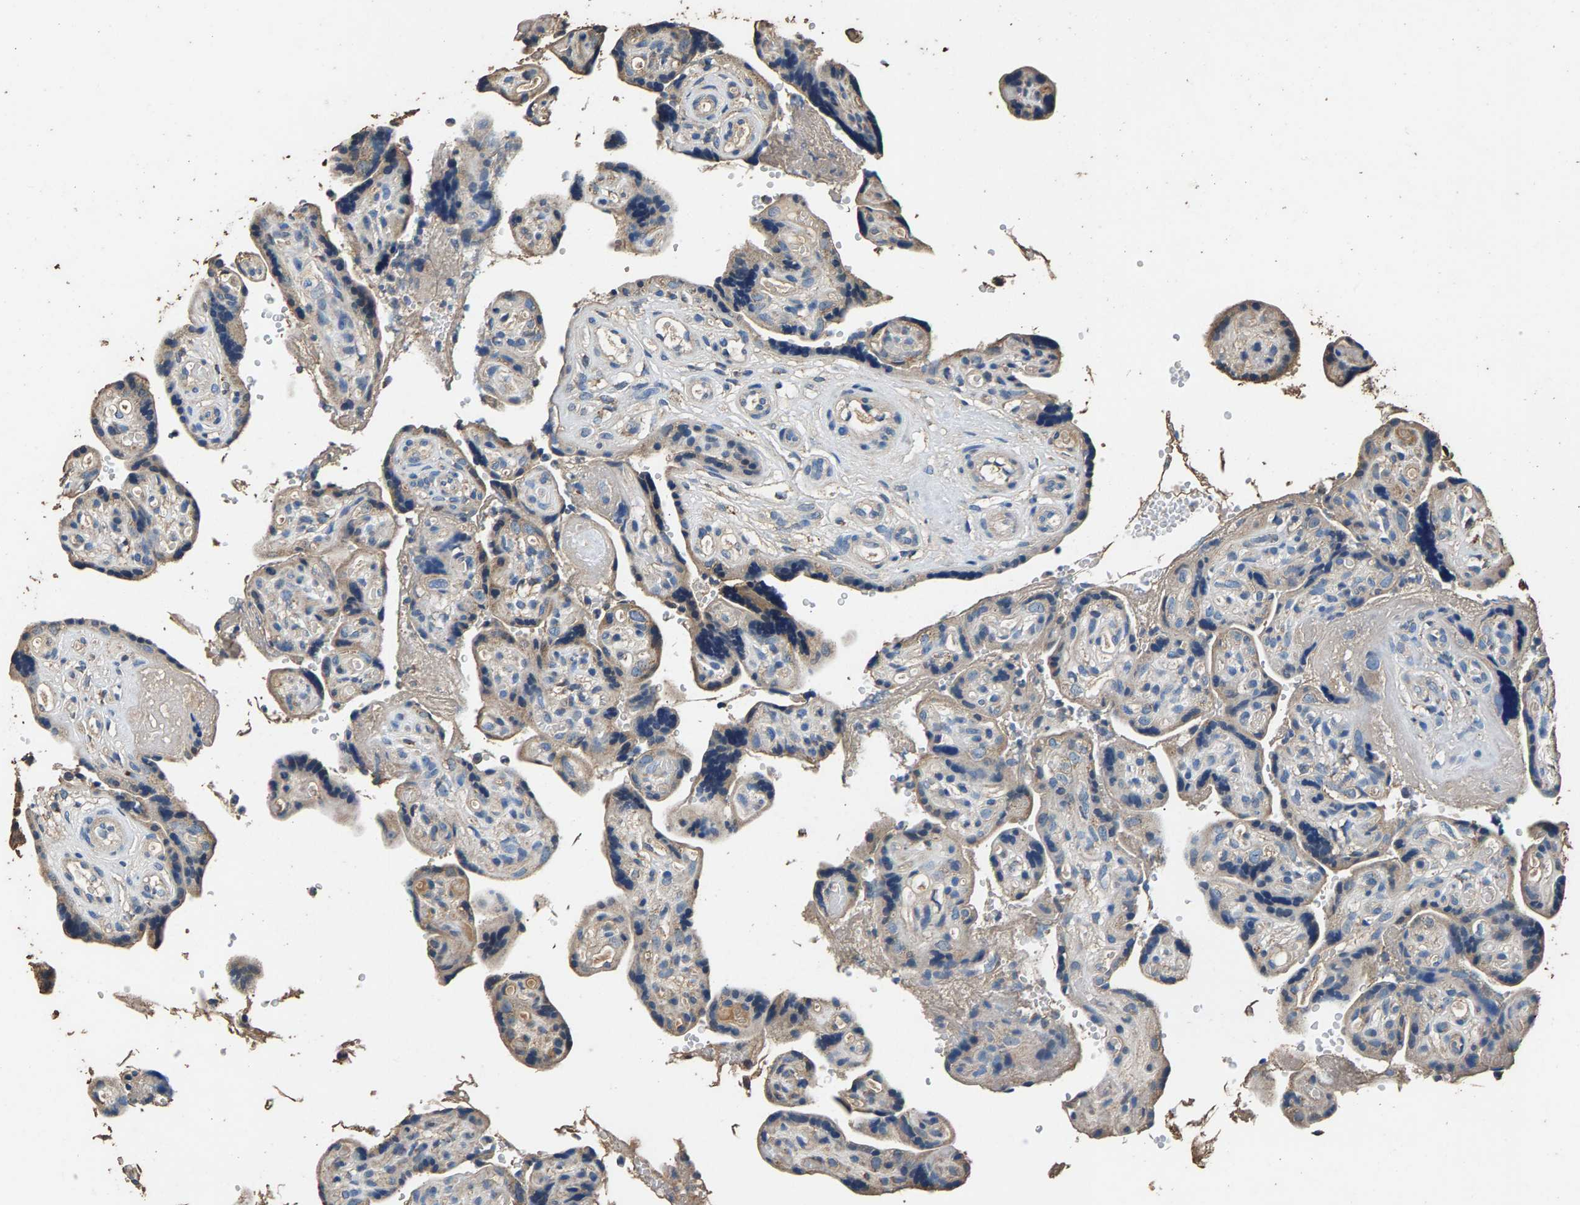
{"staining": {"intensity": "weak", "quantity": ">75%", "location": "cytoplasmic/membranous"}, "tissue": "placenta", "cell_type": "Decidual cells", "image_type": "normal", "snomed": [{"axis": "morphology", "description": "Normal tissue, NOS"}, {"axis": "topography", "description": "Placenta"}], "caption": "High-magnification brightfield microscopy of unremarkable placenta stained with DAB (3,3'-diaminobenzidine) (brown) and counterstained with hematoxylin (blue). decidual cells exhibit weak cytoplasmic/membranous positivity is identified in approximately>75% of cells.", "gene": "MRPL27", "patient": {"sex": "female", "age": 30}}